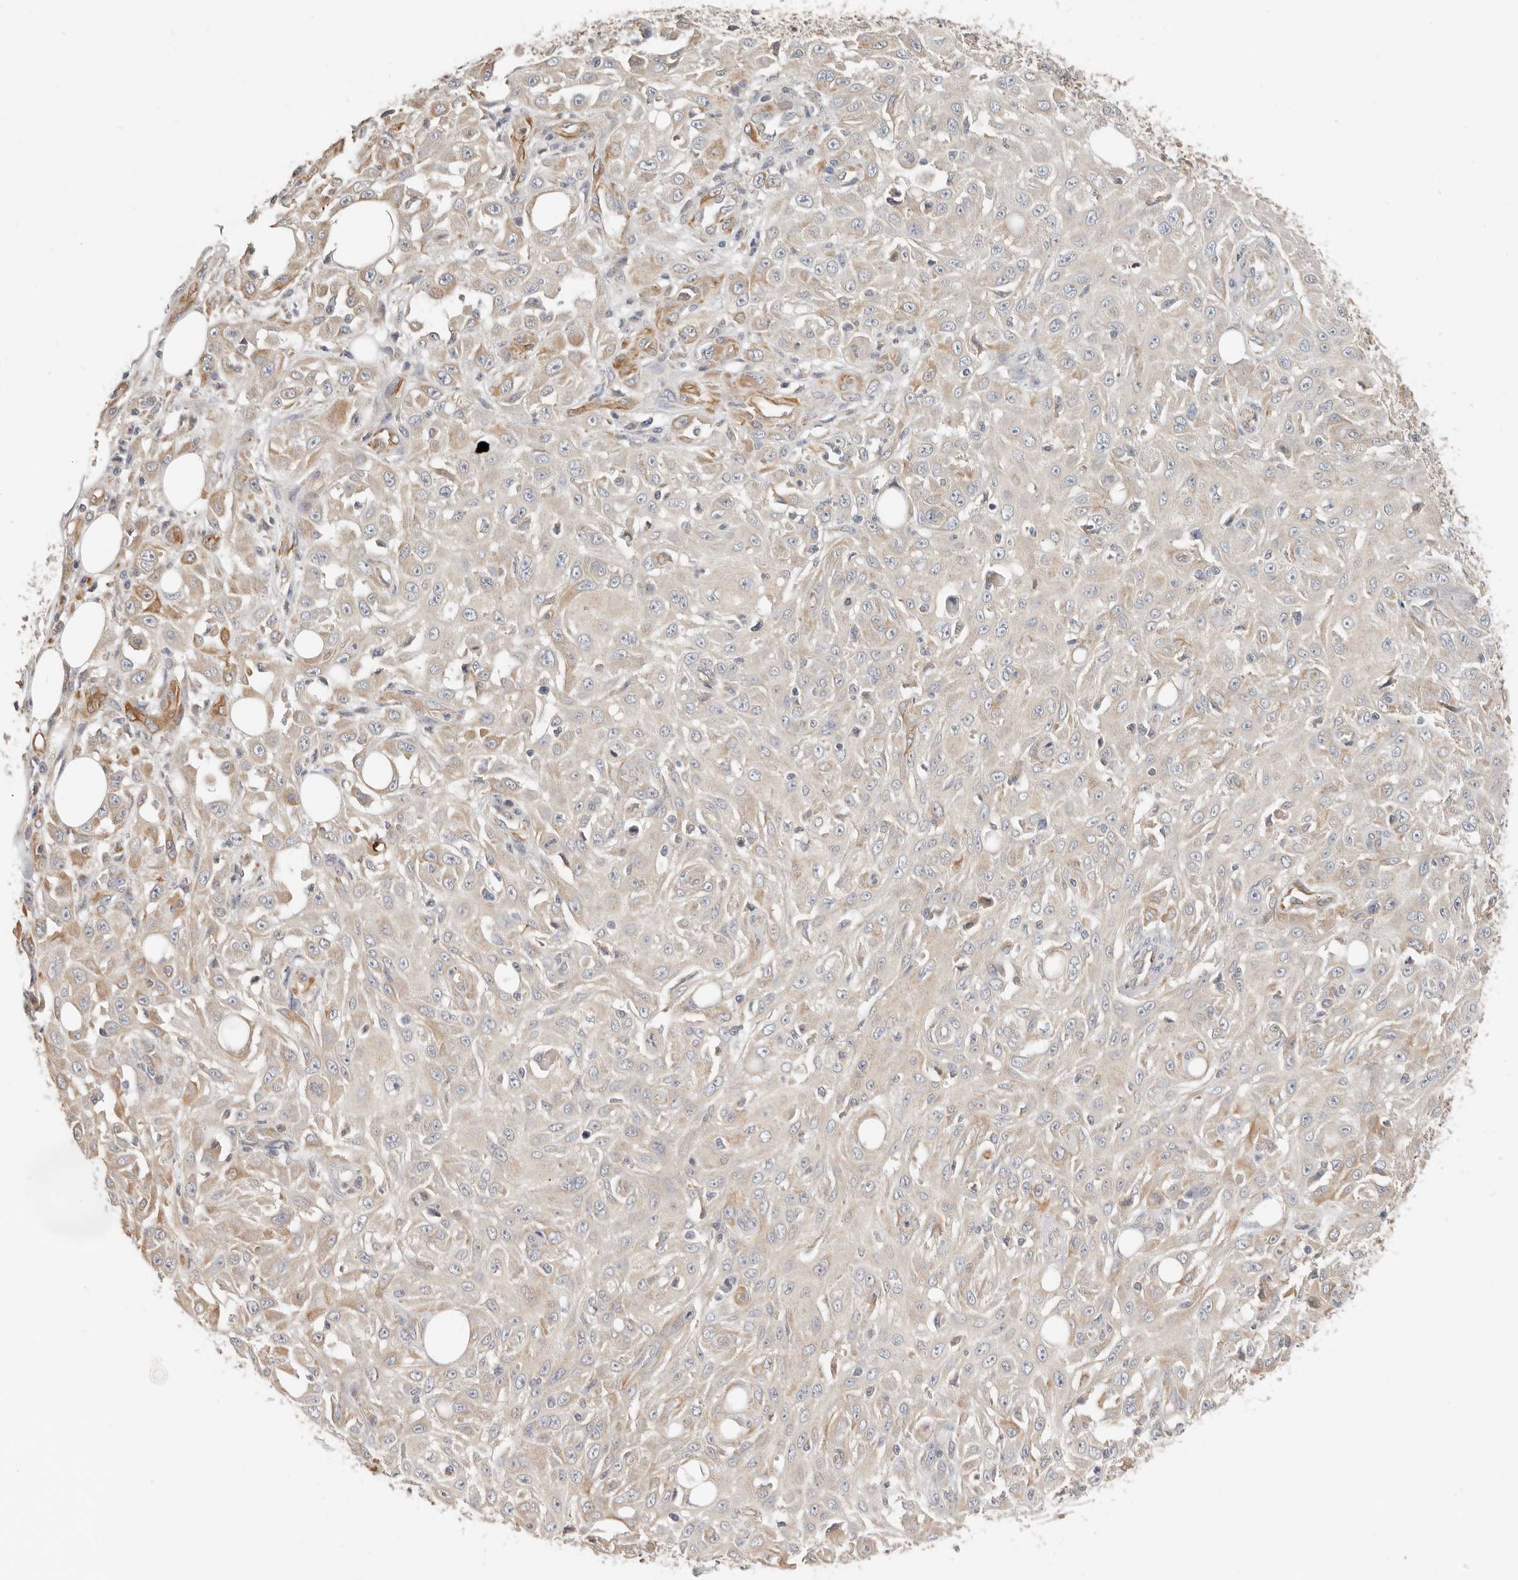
{"staining": {"intensity": "weak", "quantity": "25%-75%", "location": "cytoplasmic/membranous"}, "tissue": "skin cancer", "cell_type": "Tumor cells", "image_type": "cancer", "snomed": [{"axis": "morphology", "description": "Squamous cell carcinoma, NOS"}, {"axis": "morphology", "description": "Squamous cell carcinoma, metastatic, NOS"}, {"axis": "topography", "description": "Skin"}, {"axis": "topography", "description": "Lymph node"}], "caption": "Tumor cells exhibit low levels of weak cytoplasmic/membranous expression in about 25%-75% of cells in skin squamous cell carcinoma.", "gene": "SPRING1", "patient": {"sex": "male", "age": 75}}